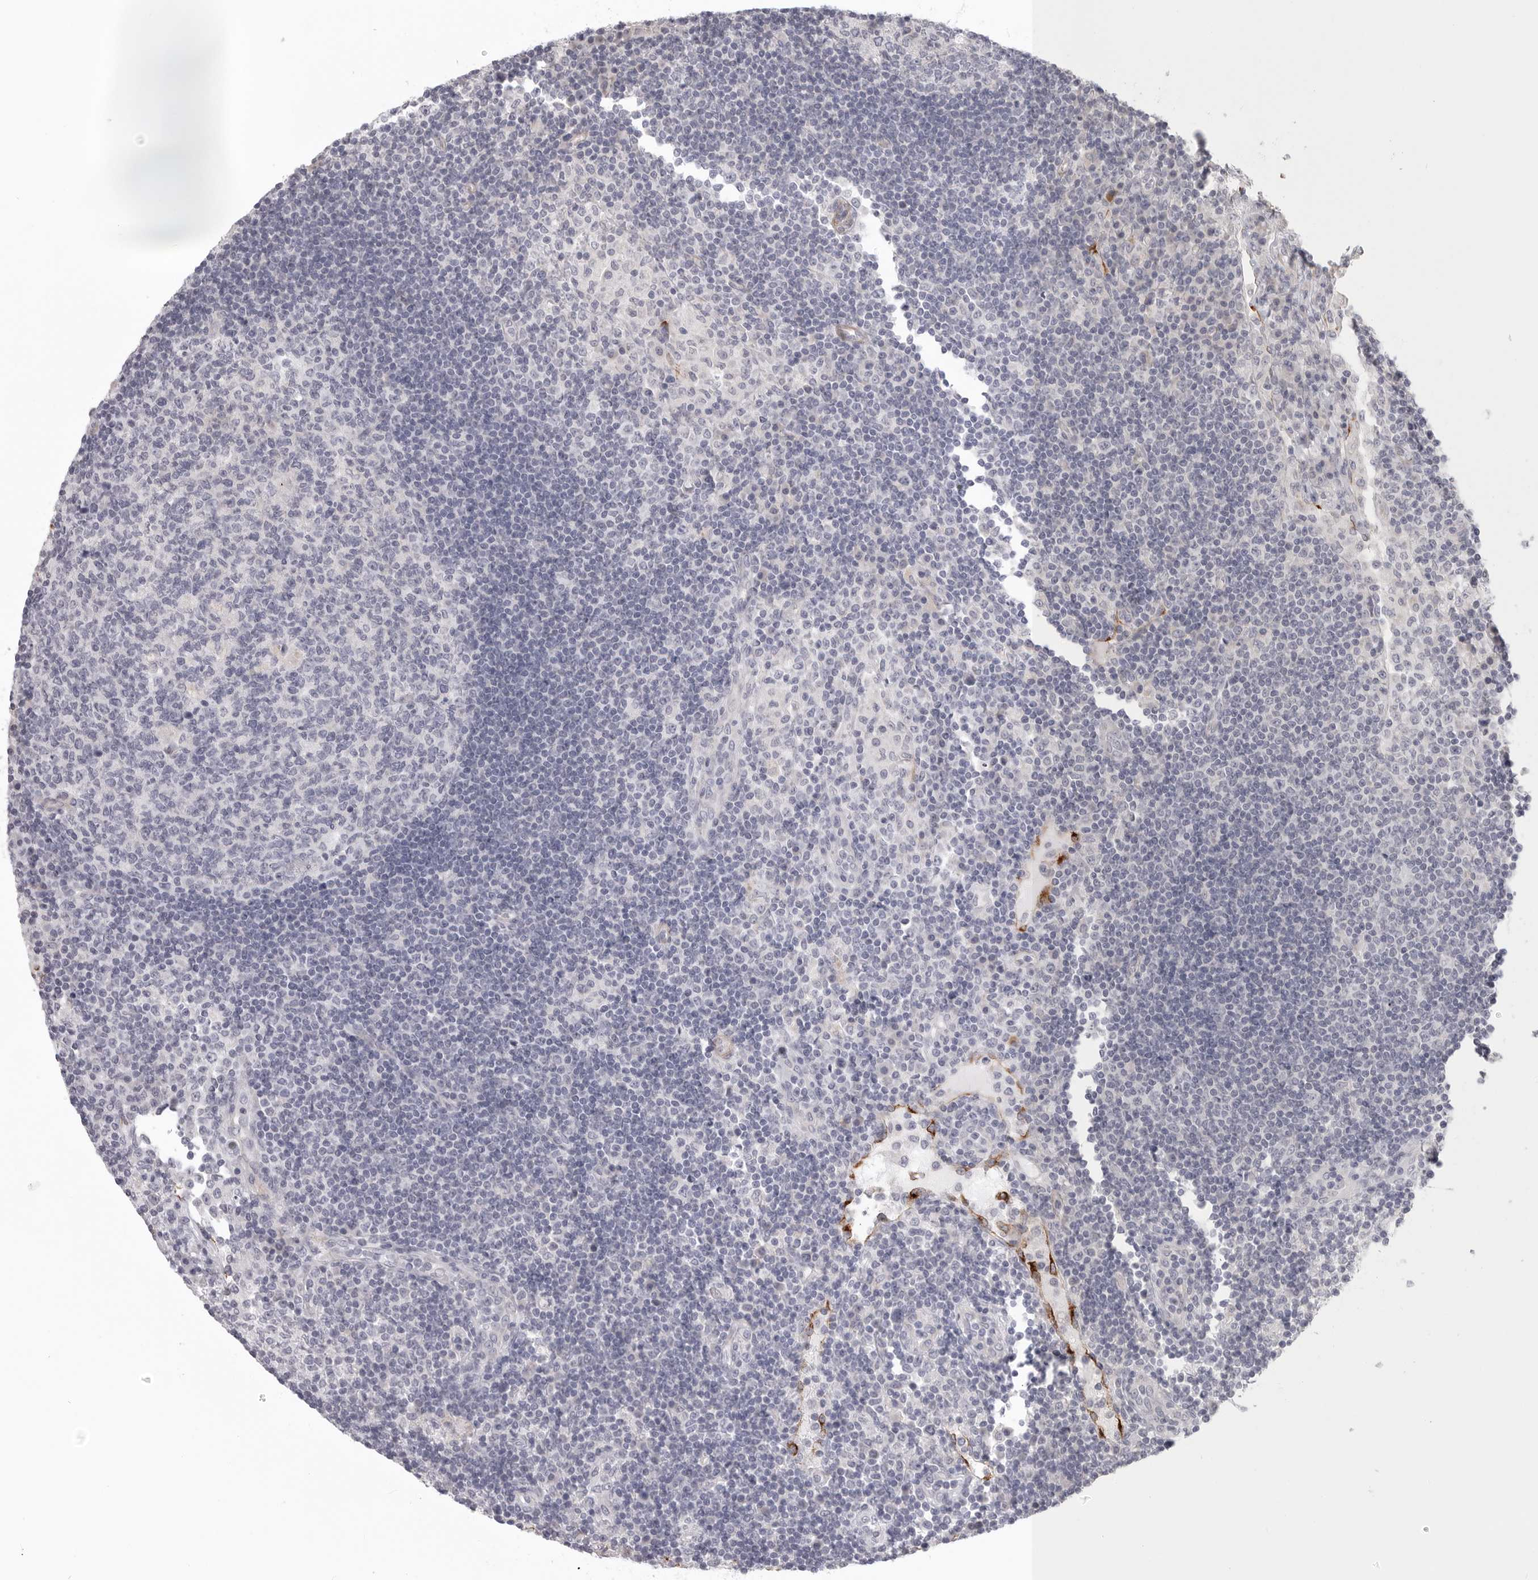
{"staining": {"intensity": "negative", "quantity": "none", "location": "none"}, "tissue": "lymph node", "cell_type": "Germinal center cells", "image_type": "normal", "snomed": [{"axis": "morphology", "description": "Normal tissue, NOS"}, {"axis": "topography", "description": "Lymph node"}], "caption": "High power microscopy histopathology image of an IHC histopathology image of unremarkable lymph node, revealing no significant expression in germinal center cells.", "gene": "STAB2", "patient": {"sex": "female", "age": 53}}